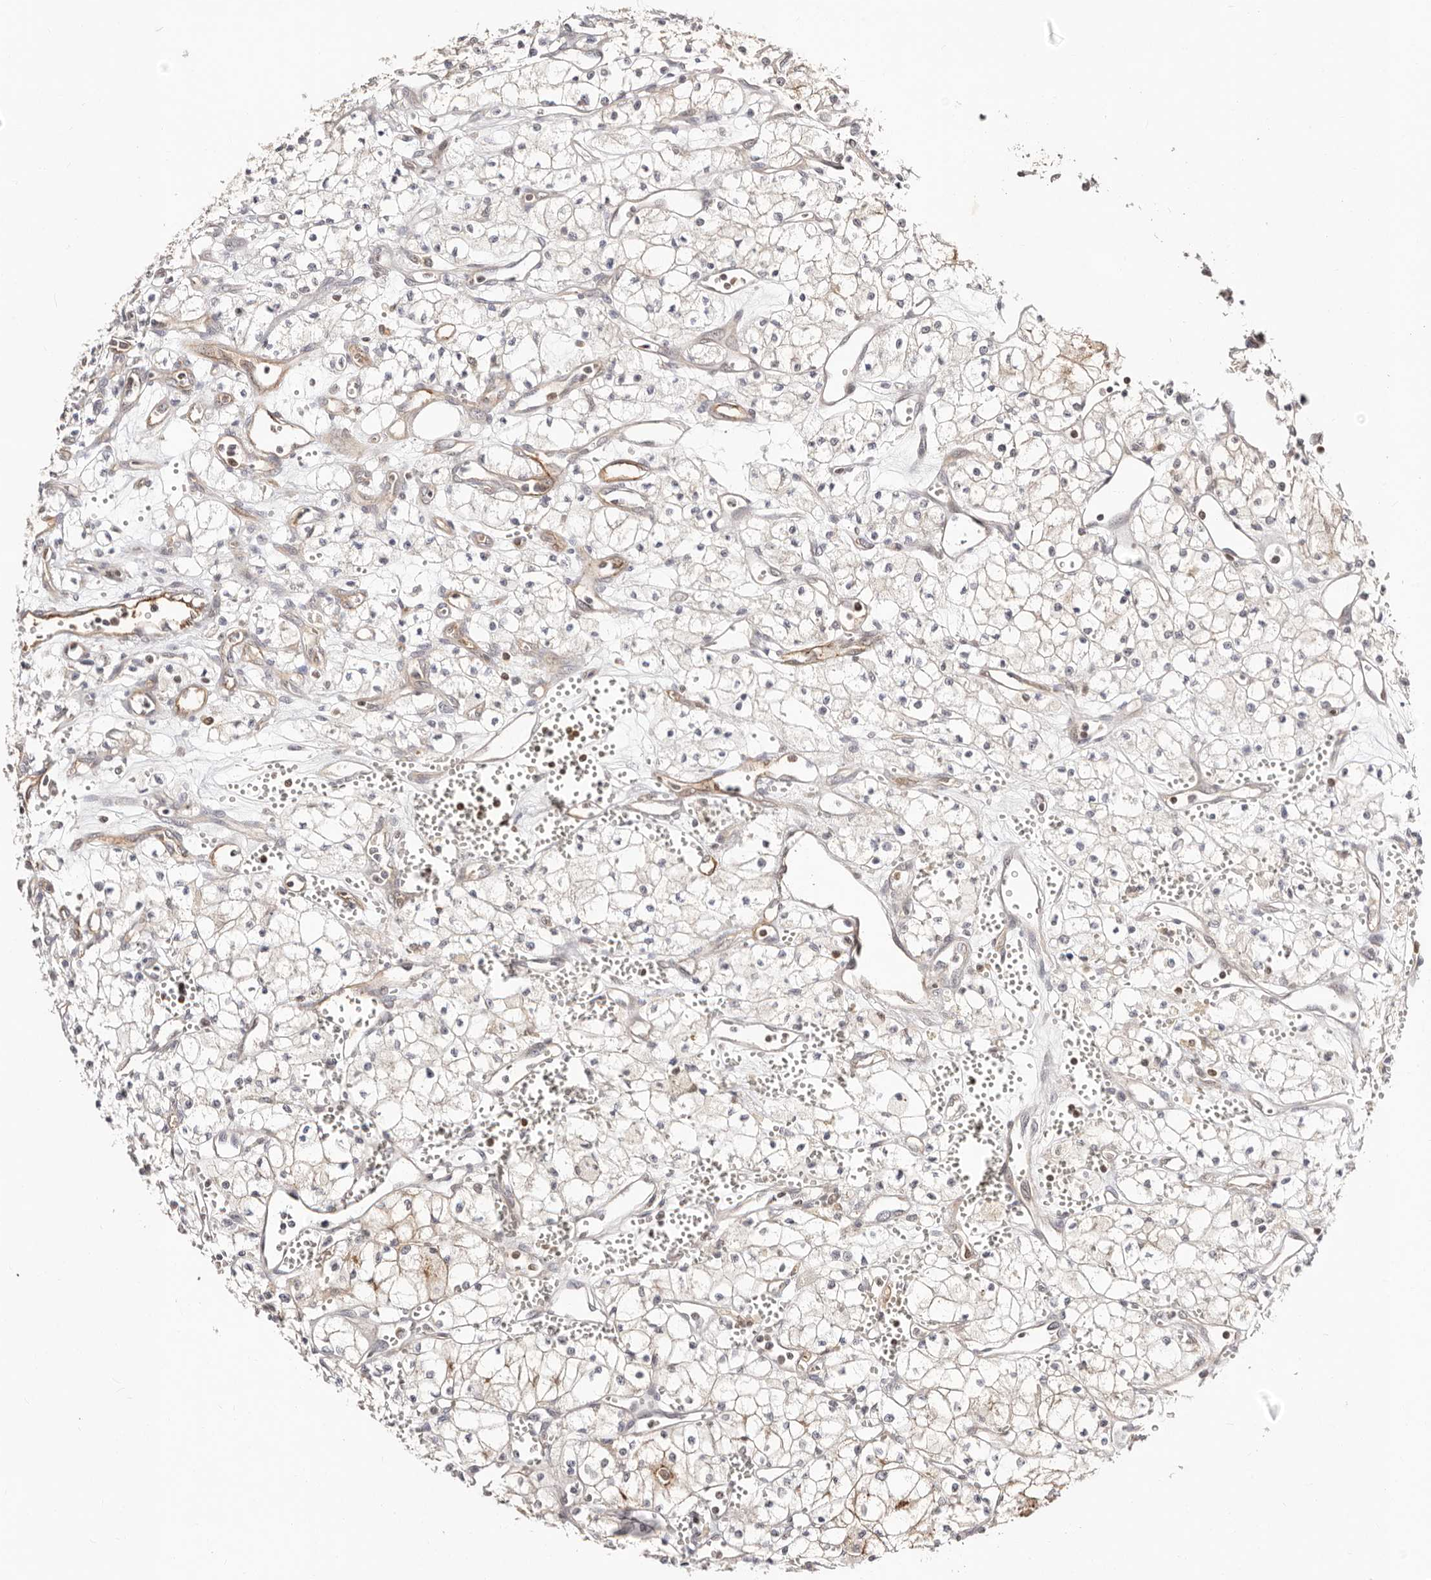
{"staining": {"intensity": "weak", "quantity": "<25%", "location": "cytoplasmic/membranous"}, "tissue": "renal cancer", "cell_type": "Tumor cells", "image_type": "cancer", "snomed": [{"axis": "morphology", "description": "Adenocarcinoma, NOS"}, {"axis": "topography", "description": "Kidney"}], "caption": "Immunohistochemistry of adenocarcinoma (renal) shows no positivity in tumor cells.", "gene": "STAT5A", "patient": {"sex": "male", "age": 59}}